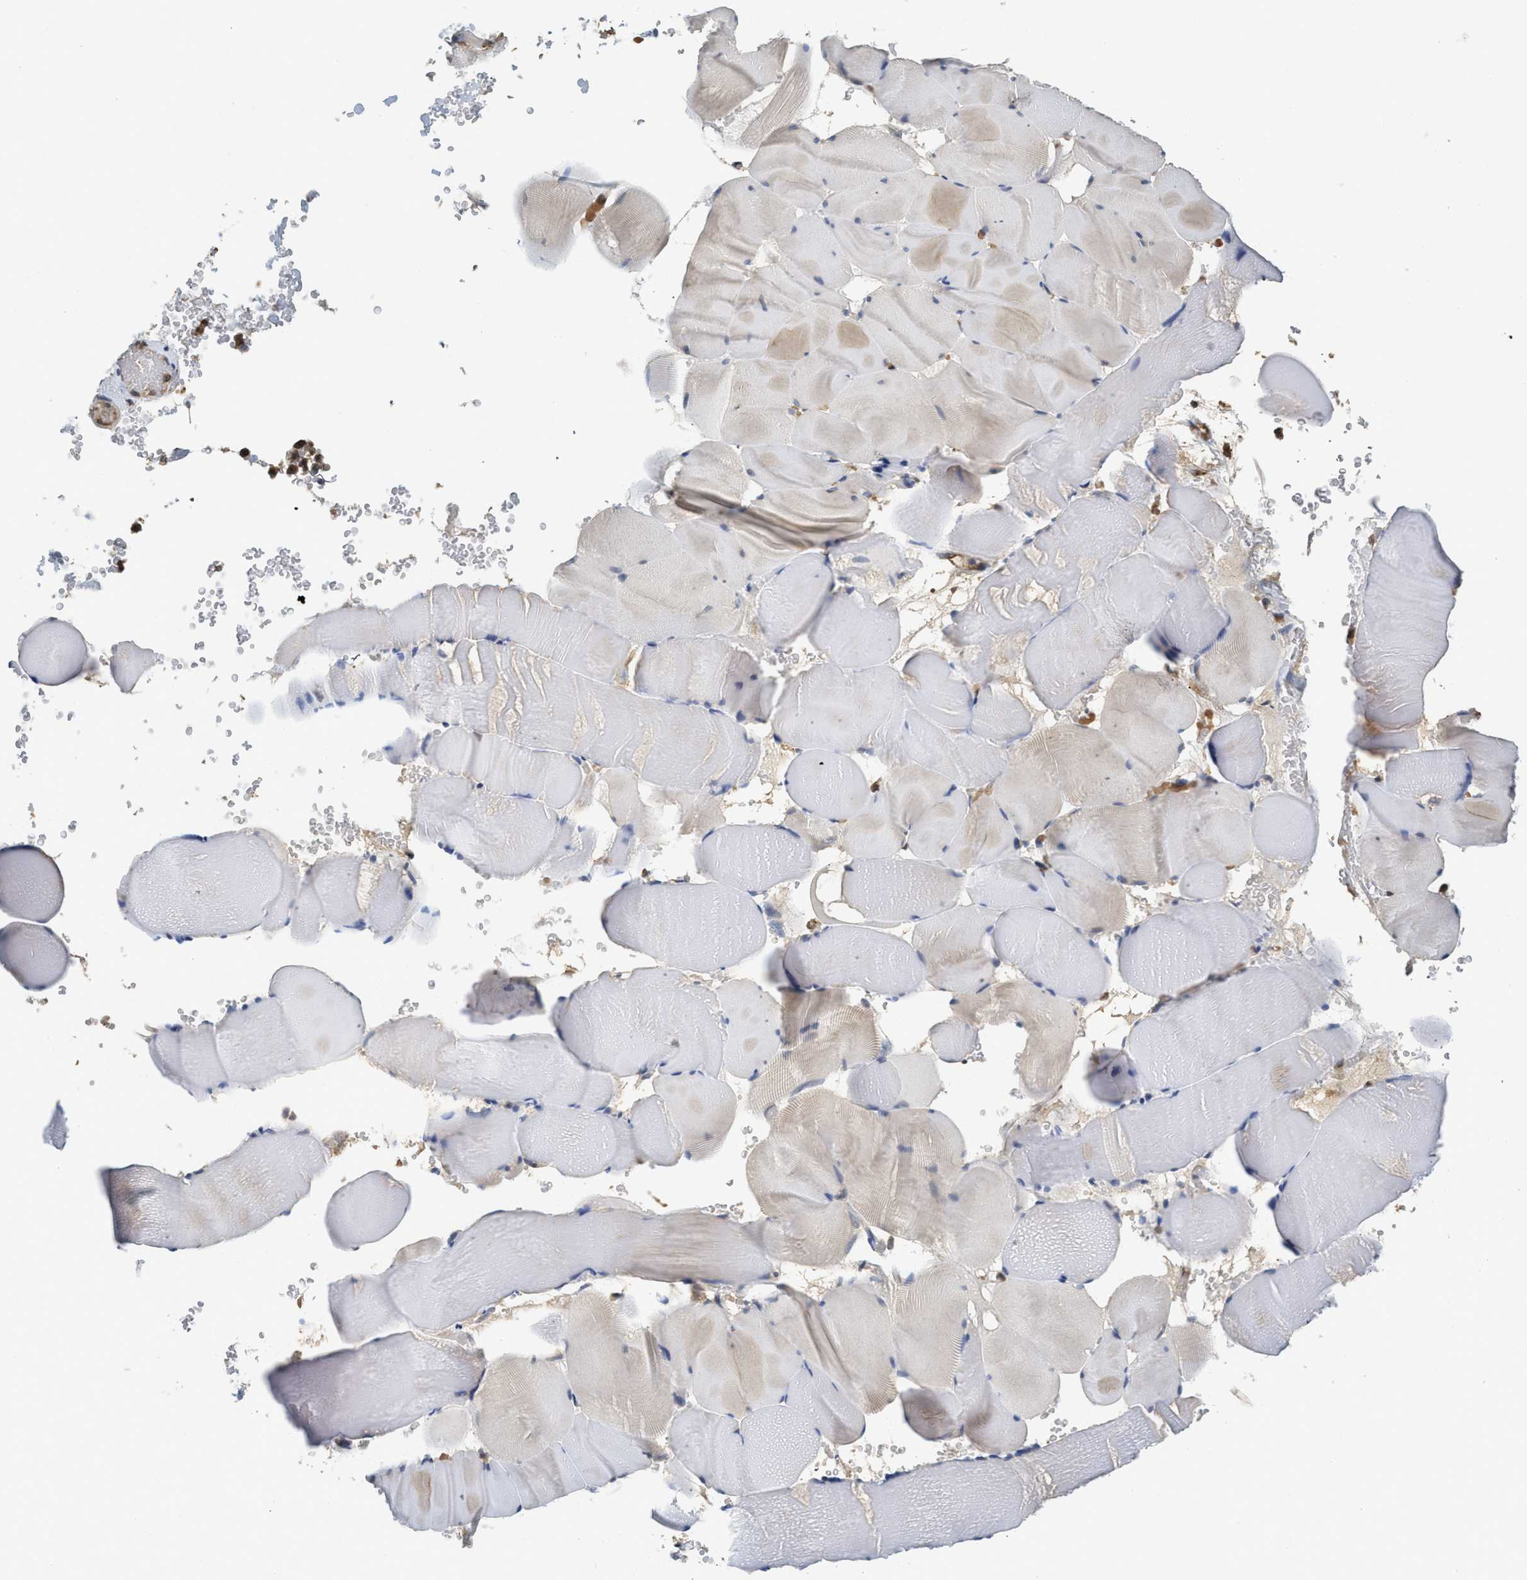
{"staining": {"intensity": "weak", "quantity": "<25%", "location": "cytoplasmic/membranous"}, "tissue": "skeletal muscle", "cell_type": "Myocytes", "image_type": "normal", "snomed": [{"axis": "morphology", "description": "Normal tissue, NOS"}, {"axis": "topography", "description": "Skeletal muscle"}], "caption": "Histopathology image shows no significant protein positivity in myocytes of normal skeletal muscle.", "gene": "BCAP31", "patient": {"sex": "male", "age": 62}}